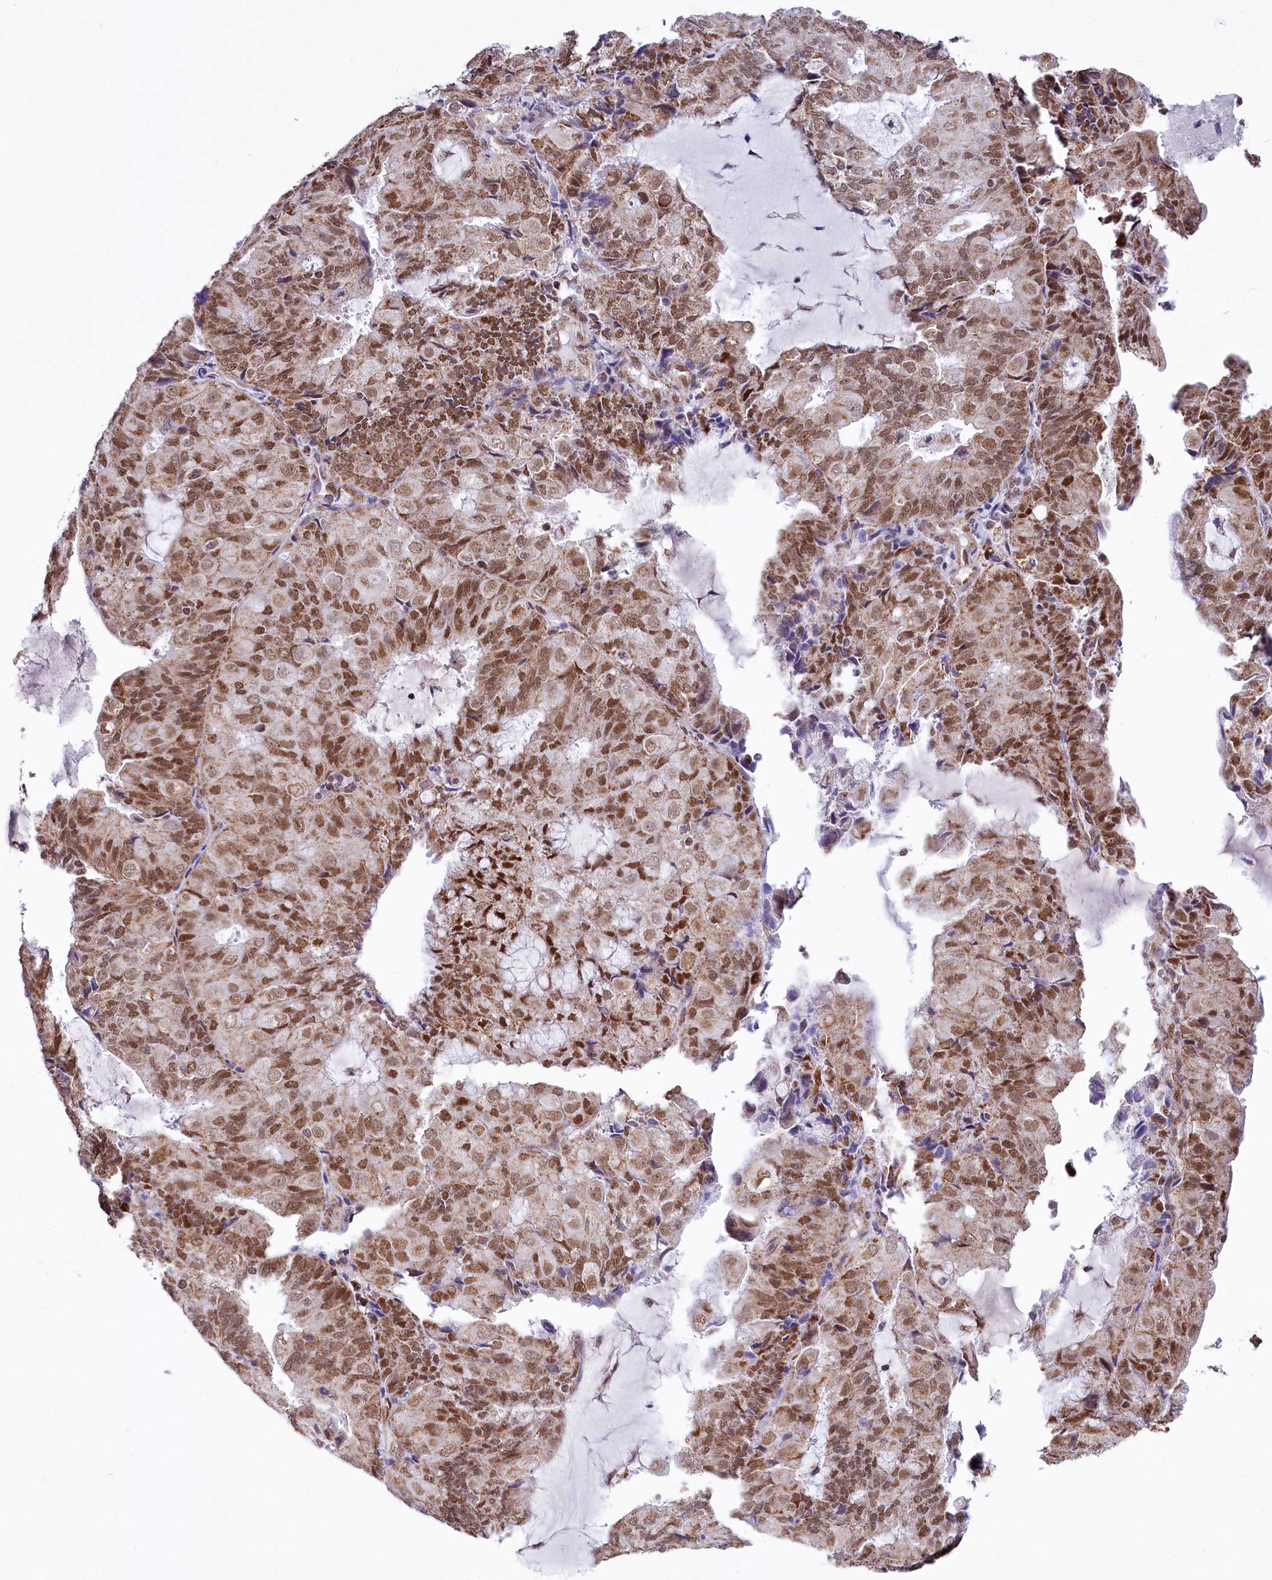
{"staining": {"intensity": "moderate", "quantity": ">75%", "location": "cytoplasmic/membranous,nuclear"}, "tissue": "endometrial cancer", "cell_type": "Tumor cells", "image_type": "cancer", "snomed": [{"axis": "morphology", "description": "Adenocarcinoma, NOS"}, {"axis": "topography", "description": "Endometrium"}], "caption": "A brown stain highlights moderate cytoplasmic/membranous and nuclear positivity of a protein in endometrial adenocarcinoma tumor cells.", "gene": "MORN3", "patient": {"sex": "female", "age": 81}}